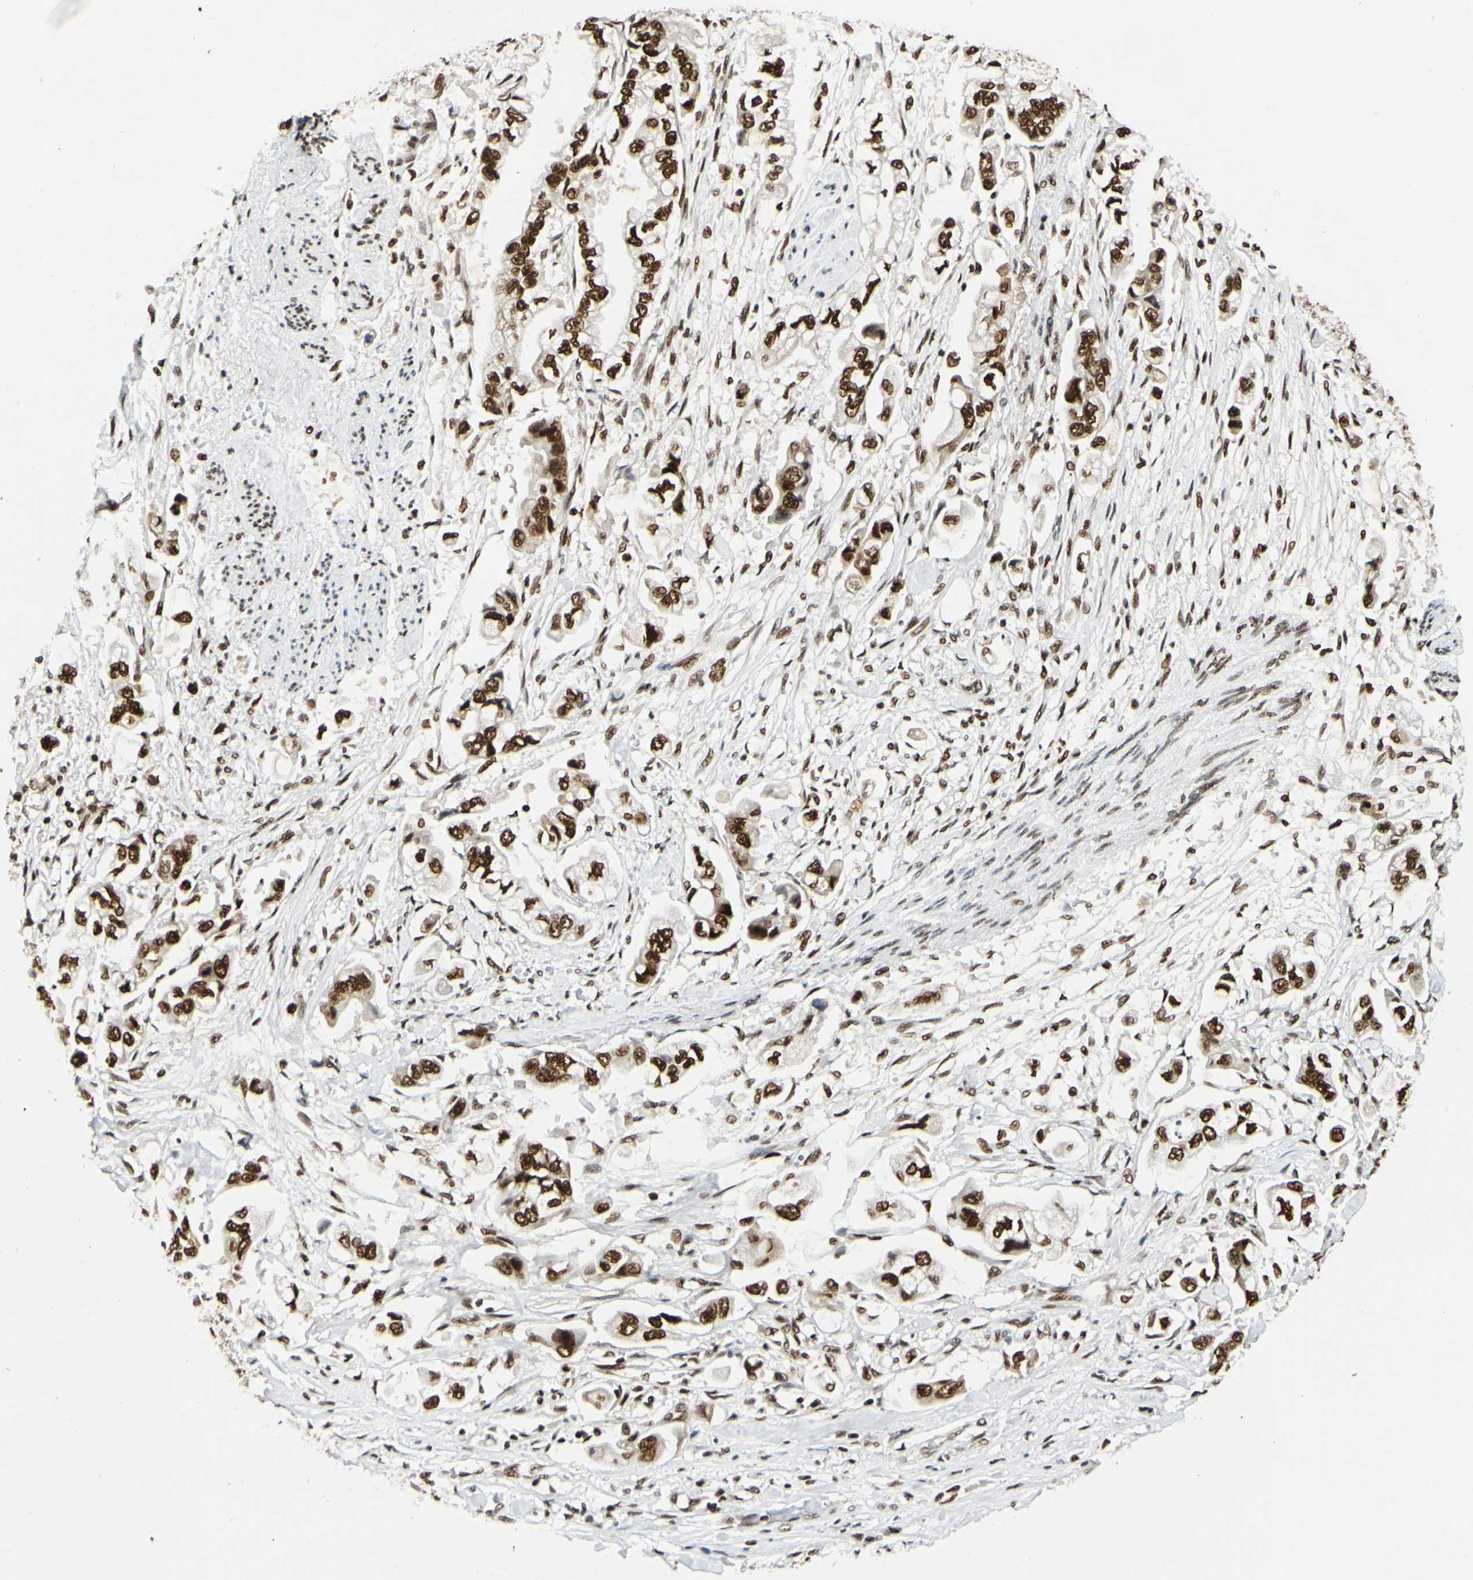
{"staining": {"intensity": "strong", "quantity": ">75%", "location": "nuclear"}, "tissue": "stomach cancer", "cell_type": "Tumor cells", "image_type": "cancer", "snomed": [{"axis": "morphology", "description": "Adenocarcinoma, NOS"}, {"axis": "topography", "description": "Stomach"}], "caption": "IHC histopathology image of human stomach cancer (adenocarcinoma) stained for a protein (brown), which exhibits high levels of strong nuclear expression in about >75% of tumor cells.", "gene": "CDK12", "patient": {"sex": "male", "age": 62}}